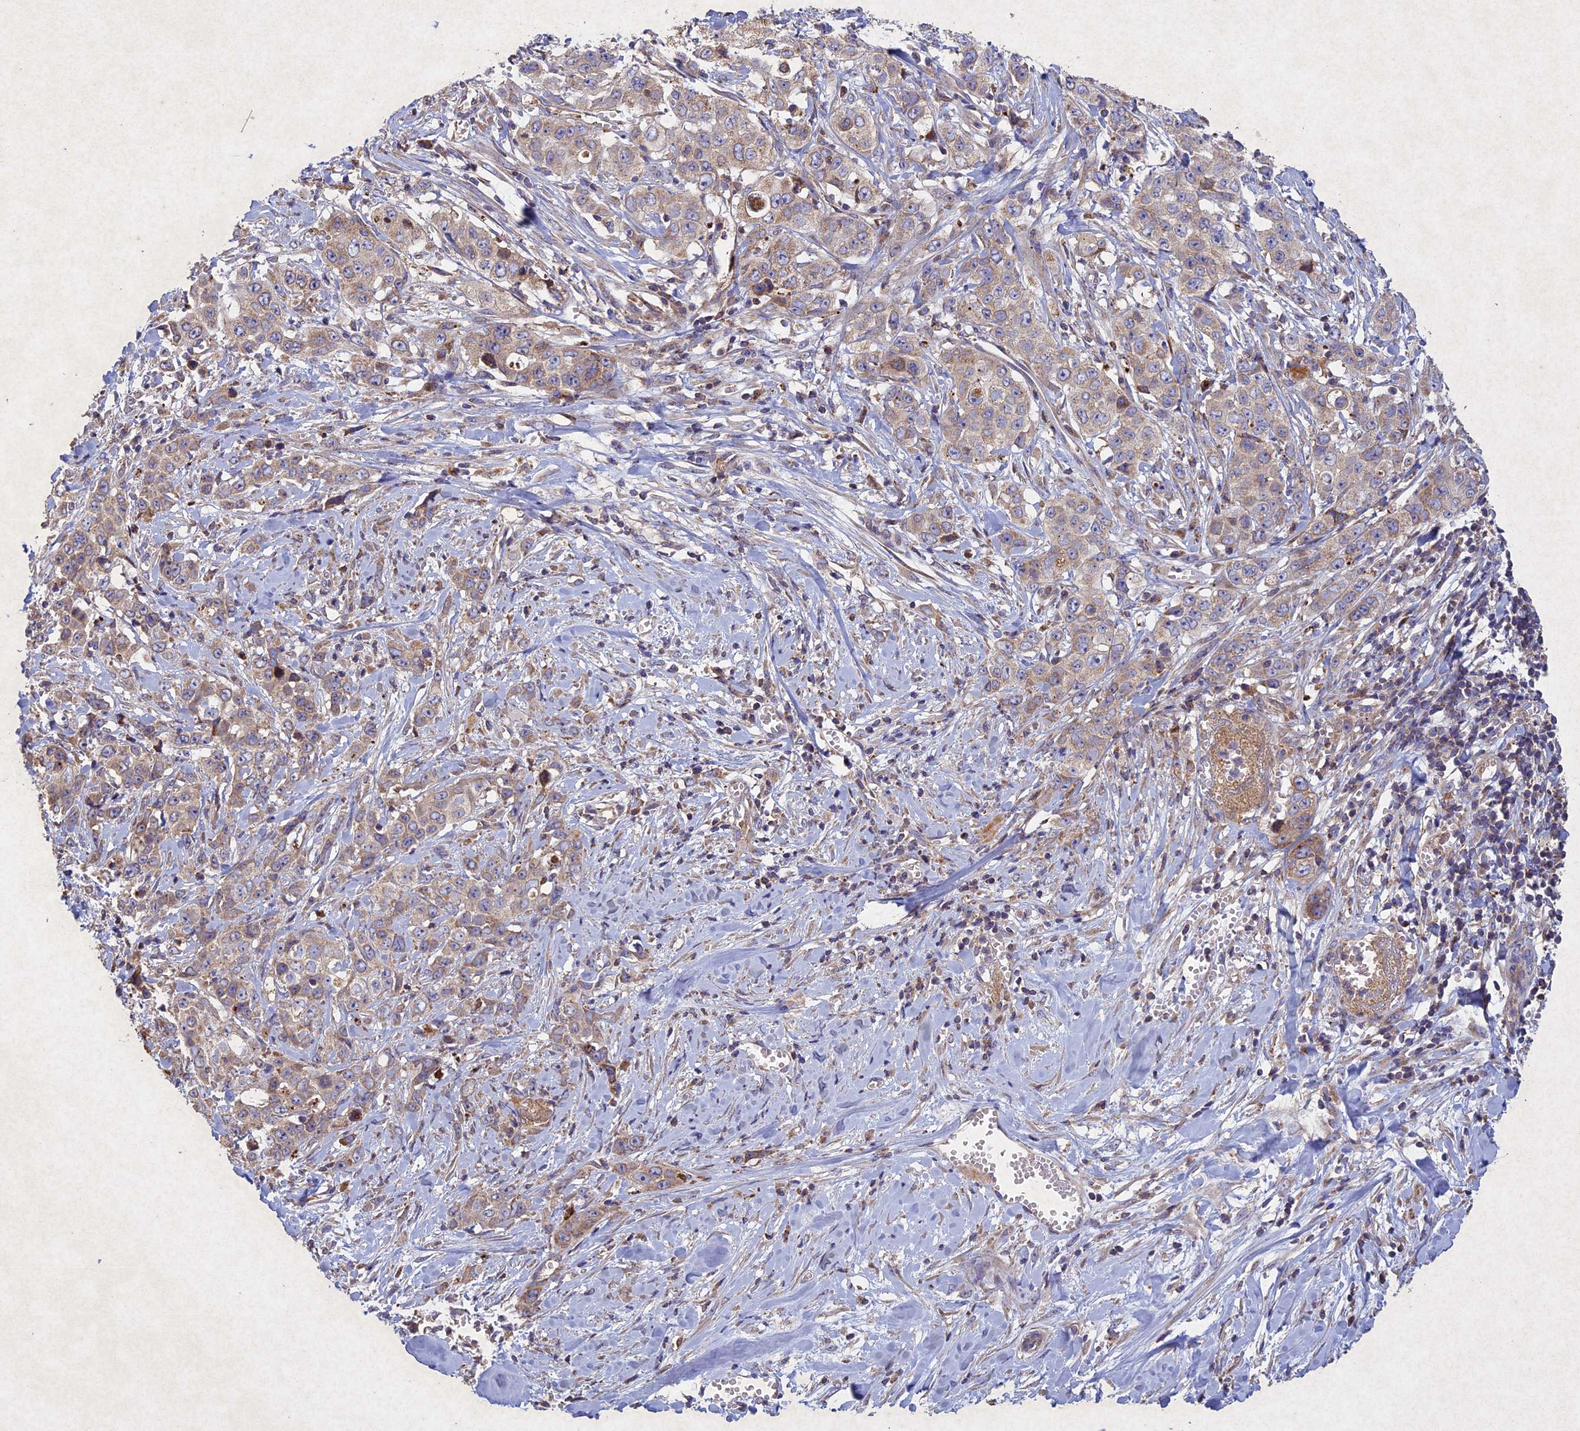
{"staining": {"intensity": "weak", "quantity": "25%-75%", "location": "cytoplasmic/membranous"}, "tissue": "stomach cancer", "cell_type": "Tumor cells", "image_type": "cancer", "snomed": [{"axis": "morphology", "description": "Adenocarcinoma, NOS"}, {"axis": "topography", "description": "Stomach, upper"}], "caption": "Immunohistochemistry (IHC) of human stomach cancer (adenocarcinoma) reveals low levels of weak cytoplasmic/membranous expression in about 25%-75% of tumor cells. (DAB IHC with brightfield microscopy, high magnification).", "gene": "CIAO2B", "patient": {"sex": "male", "age": 62}}